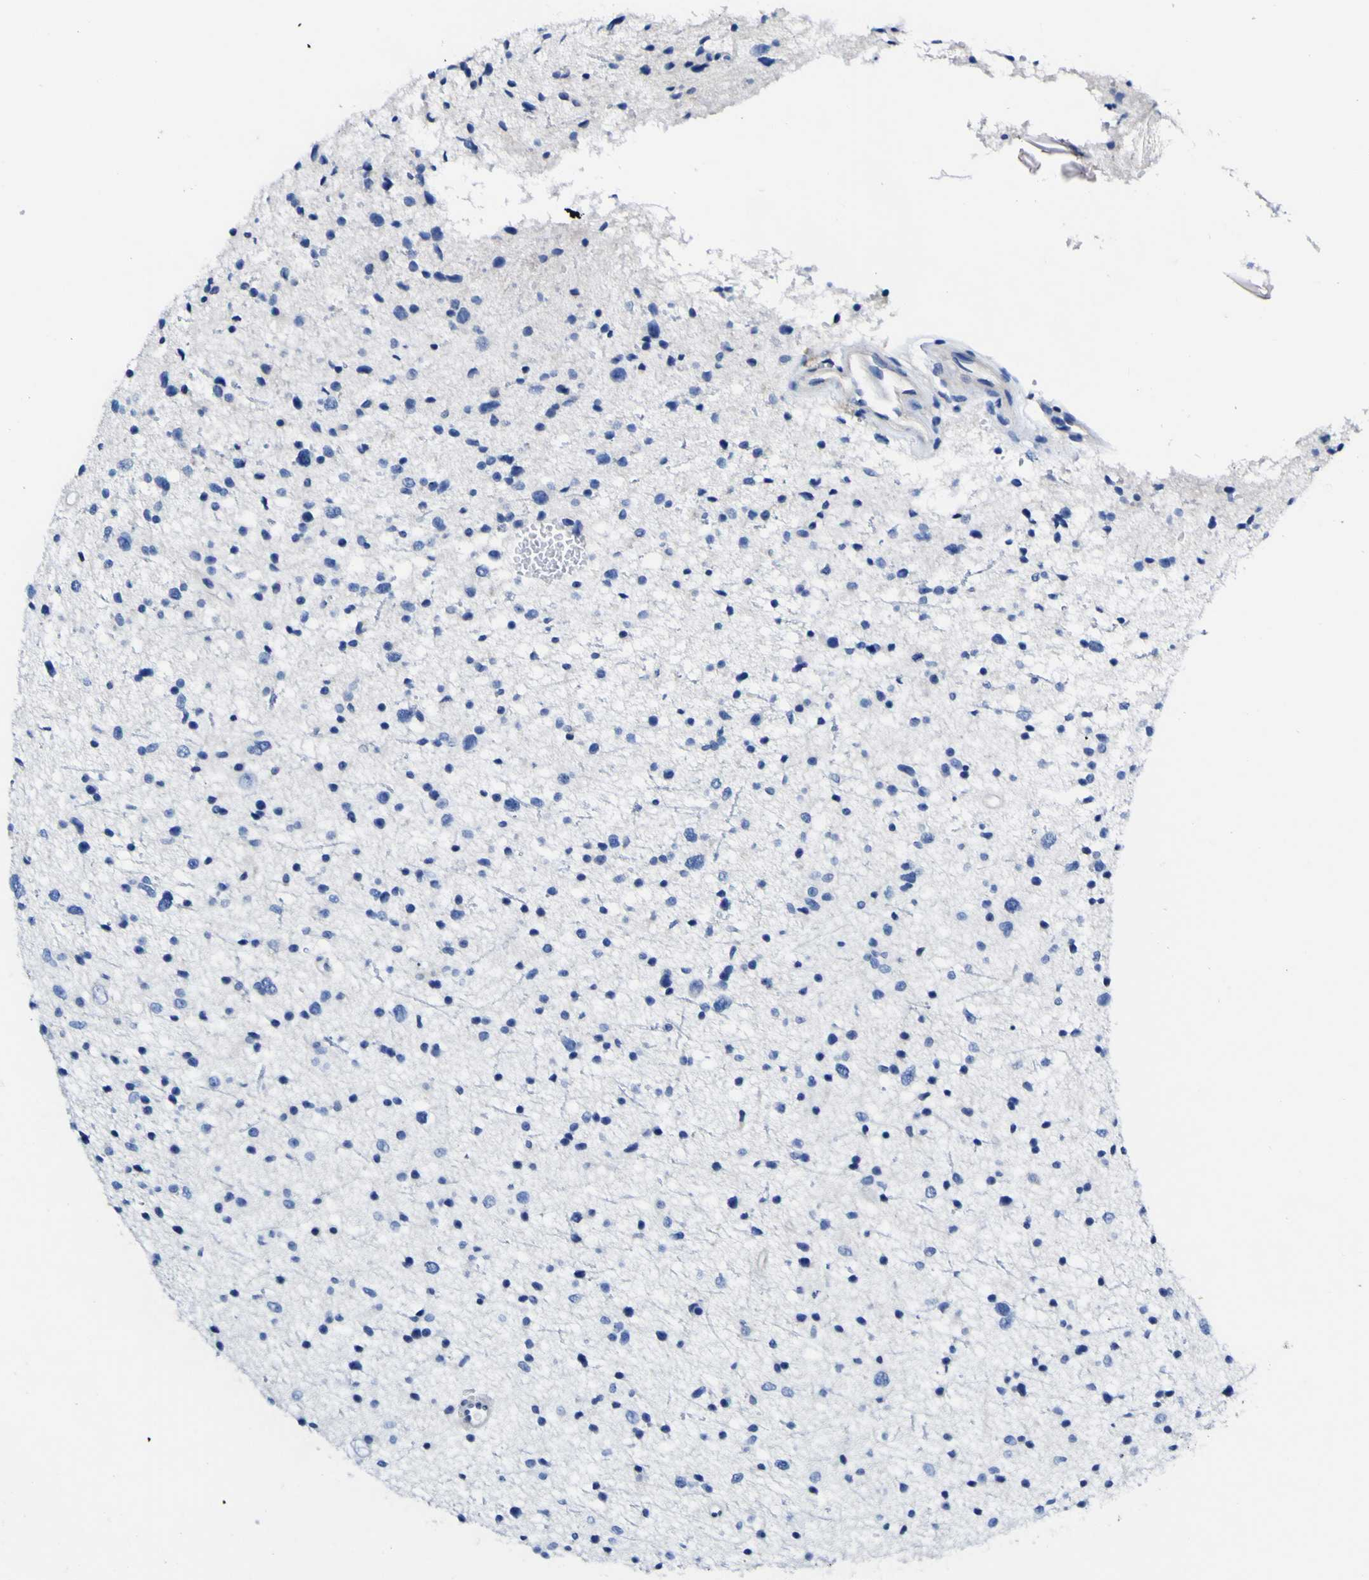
{"staining": {"intensity": "negative", "quantity": "none", "location": "none"}, "tissue": "glioma", "cell_type": "Tumor cells", "image_type": "cancer", "snomed": [{"axis": "morphology", "description": "Glioma, malignant, Low grade"}, {"axis": "topography", "description": "Brain"}], "caption": "Human glioma stained for a protein using IHC demonstrates no positivity in tumor cells.", "gene": "CASP6", "patient": {"sex": "female", "age": 37}}